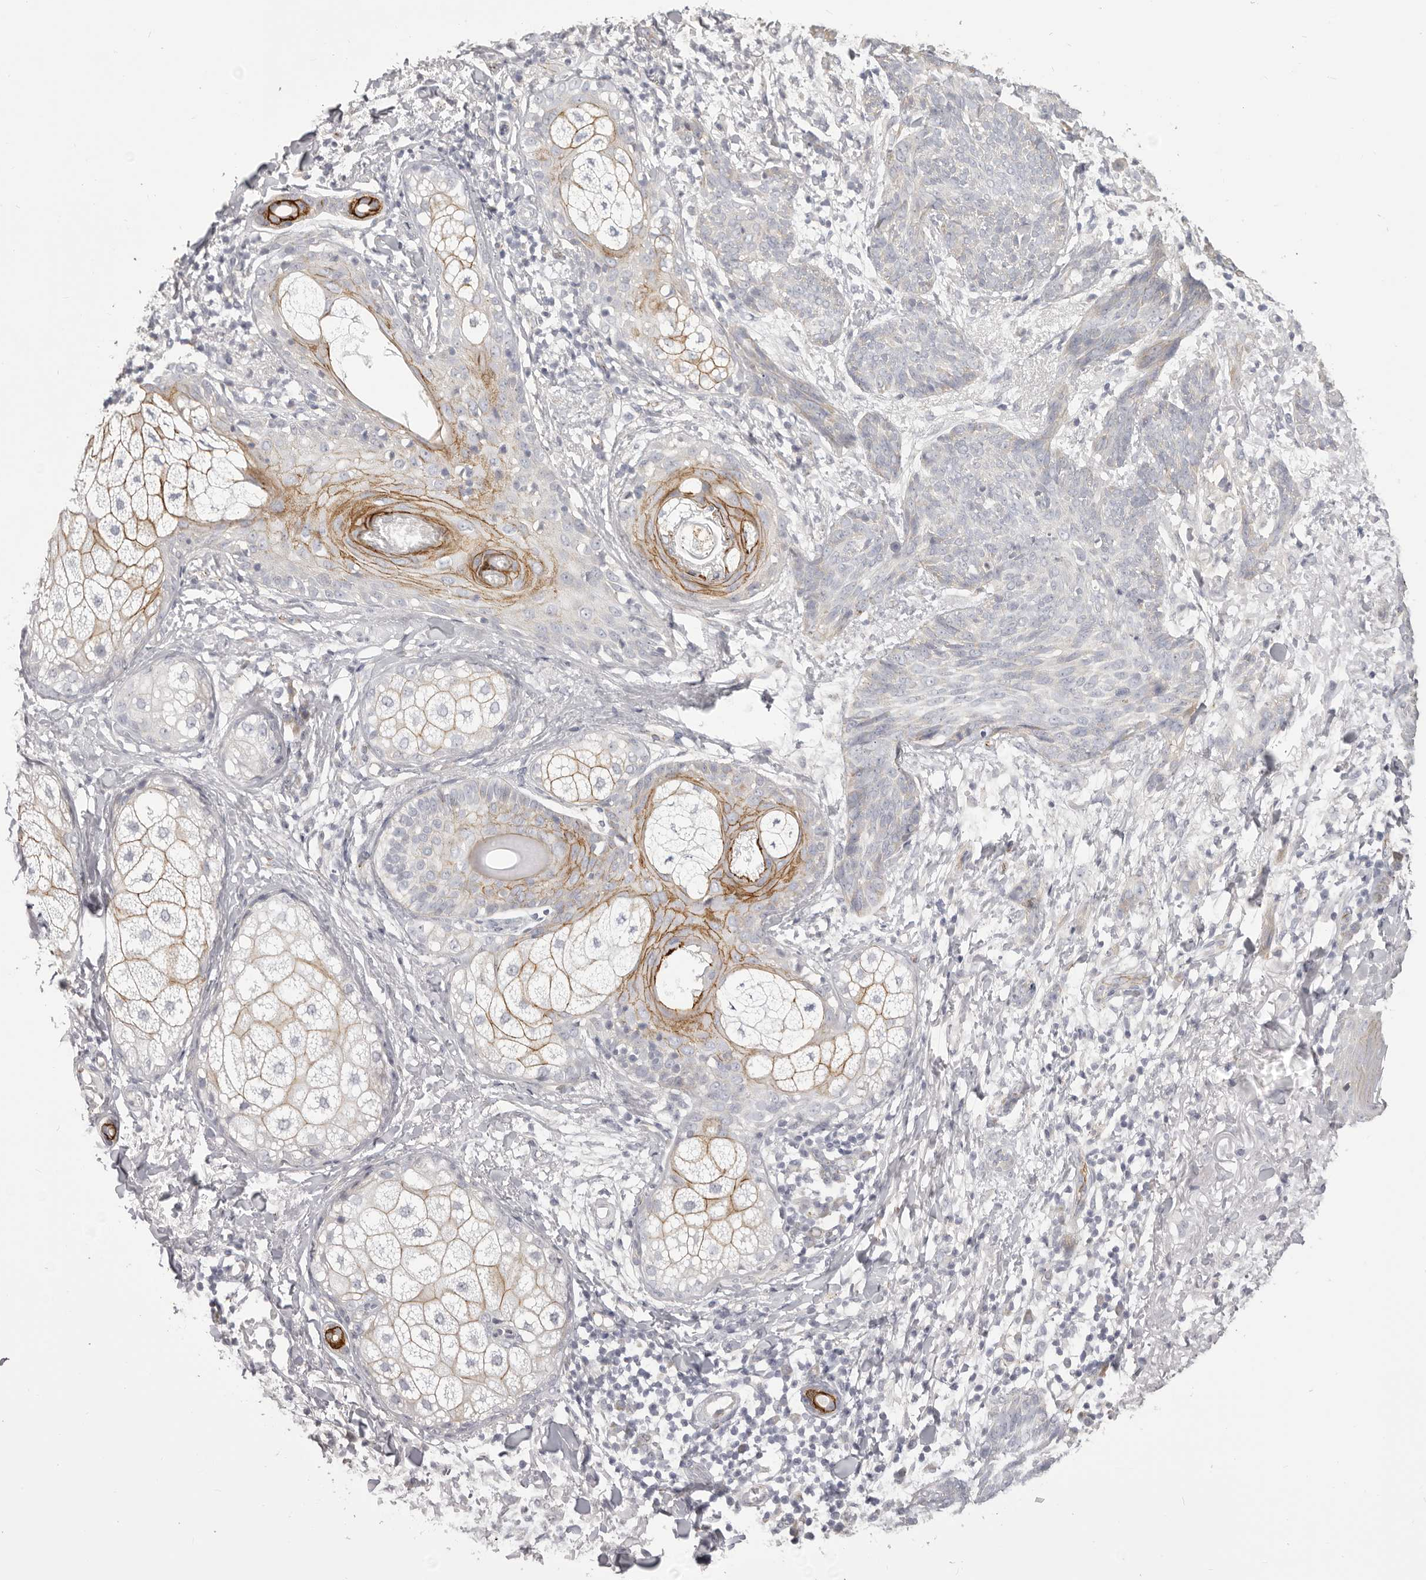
{"staining": {"intensity": "negative", "quantity": "none", "location": "none"}, "tissue": "skin cancer", "cell_type": "Tumor cells", "image_type": "cancer", "snomed": [{"axis": "morphology", "description": "Basal cell carcinoma"}, {"axis": "topography", "description": "Skin"}], "caption": "Tumor cells are negative for brown protein staining in skin basal cell carcinoma.", "gene": "OTUD3", "patient": {"sex": "male", "age": 85}}